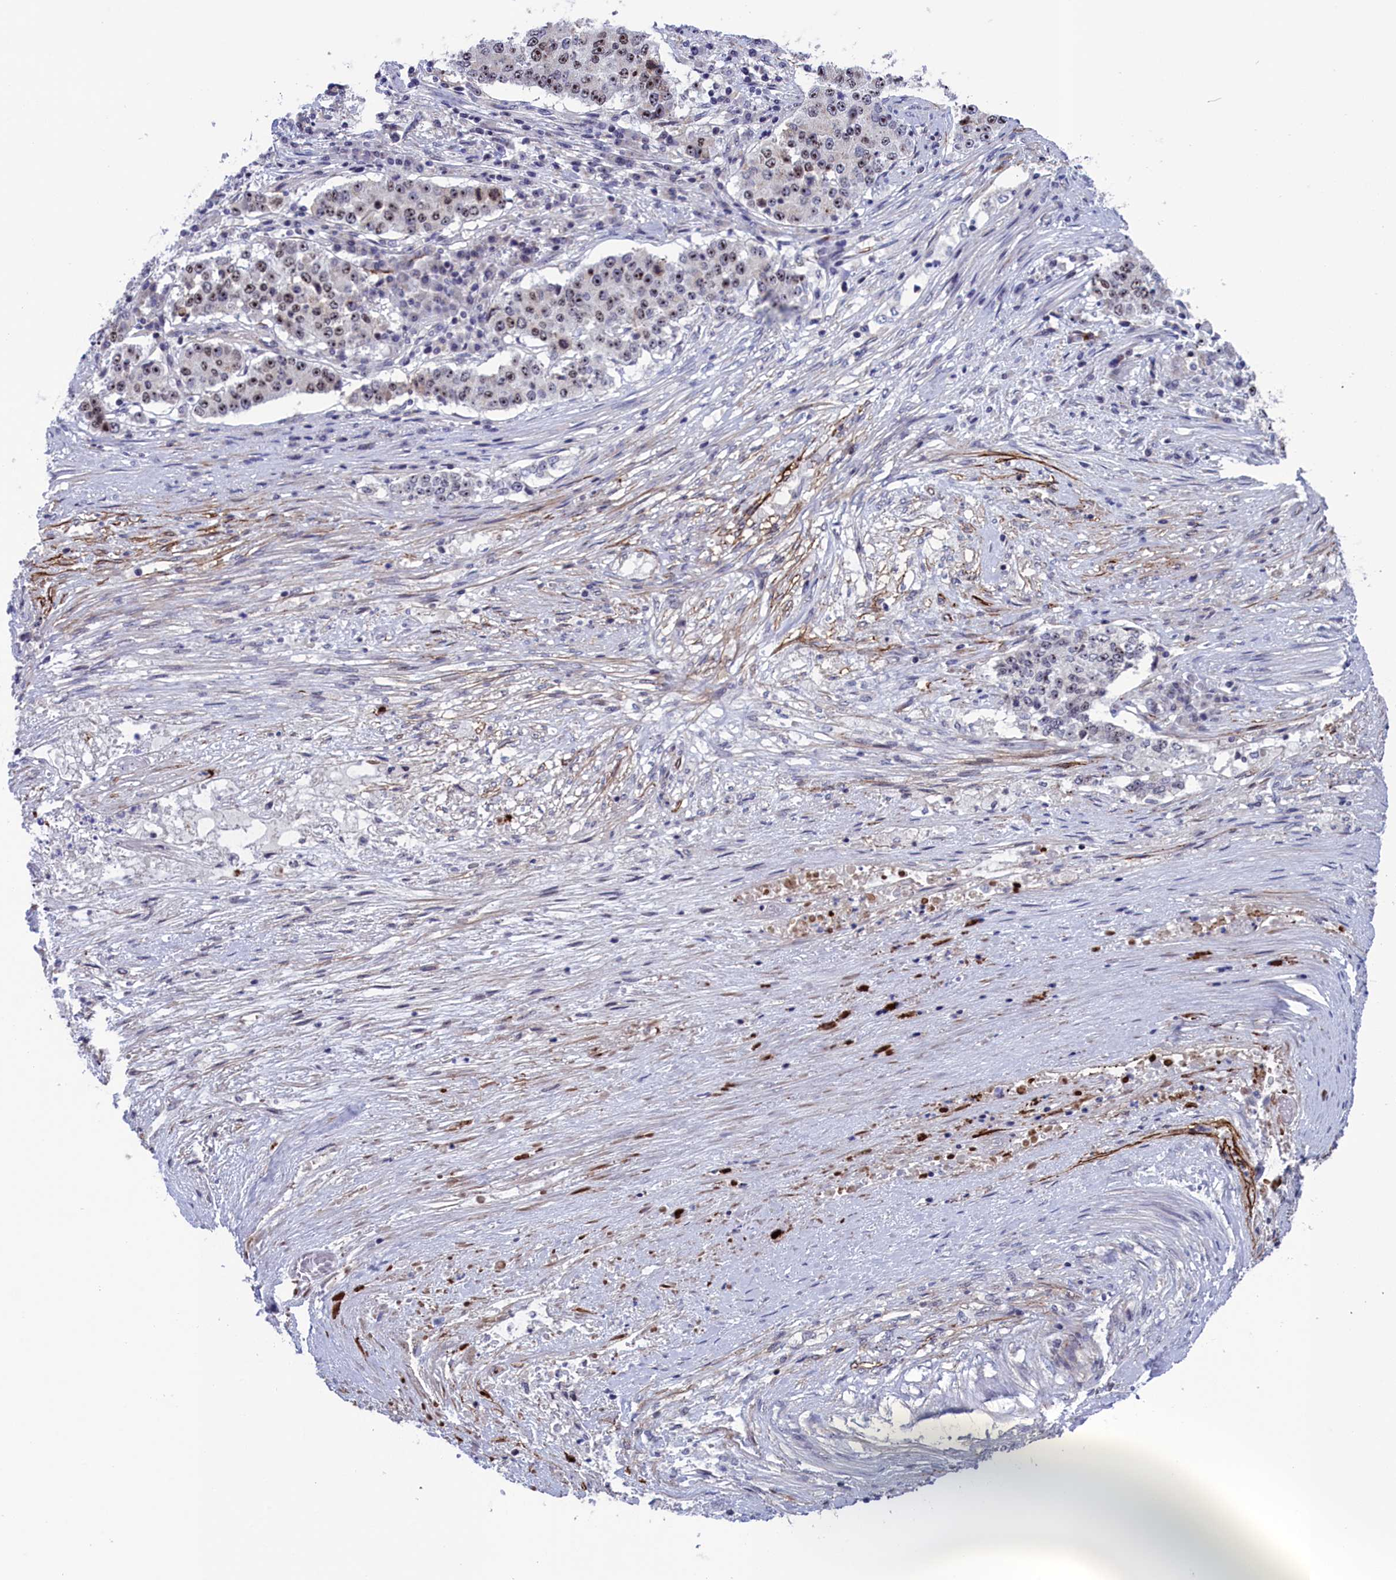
{"staining": {"intensity": "moderate", "quantity": ">75%", "location": "nuclear"}, "tissue": "stomach cancer", "cell_type": "Tumor cells", "image_type": "cancer", "snomed": [{"axis": "morphology", "description": "Adenocarcinoma, NOS"}, {"axis": "topography", "description": "Stomach"}], "caption": "Protein expression analysis of human stomach cancer reveals moderate nuclear staining in approximately >75% of tumor cells. The staining is performed using DAB brown chromogen to label protein expression. The nuclei are counter-stained blue using hematoxylin.", "gene": "PPAN", "patient": {"sex": "male", "age": 59}}